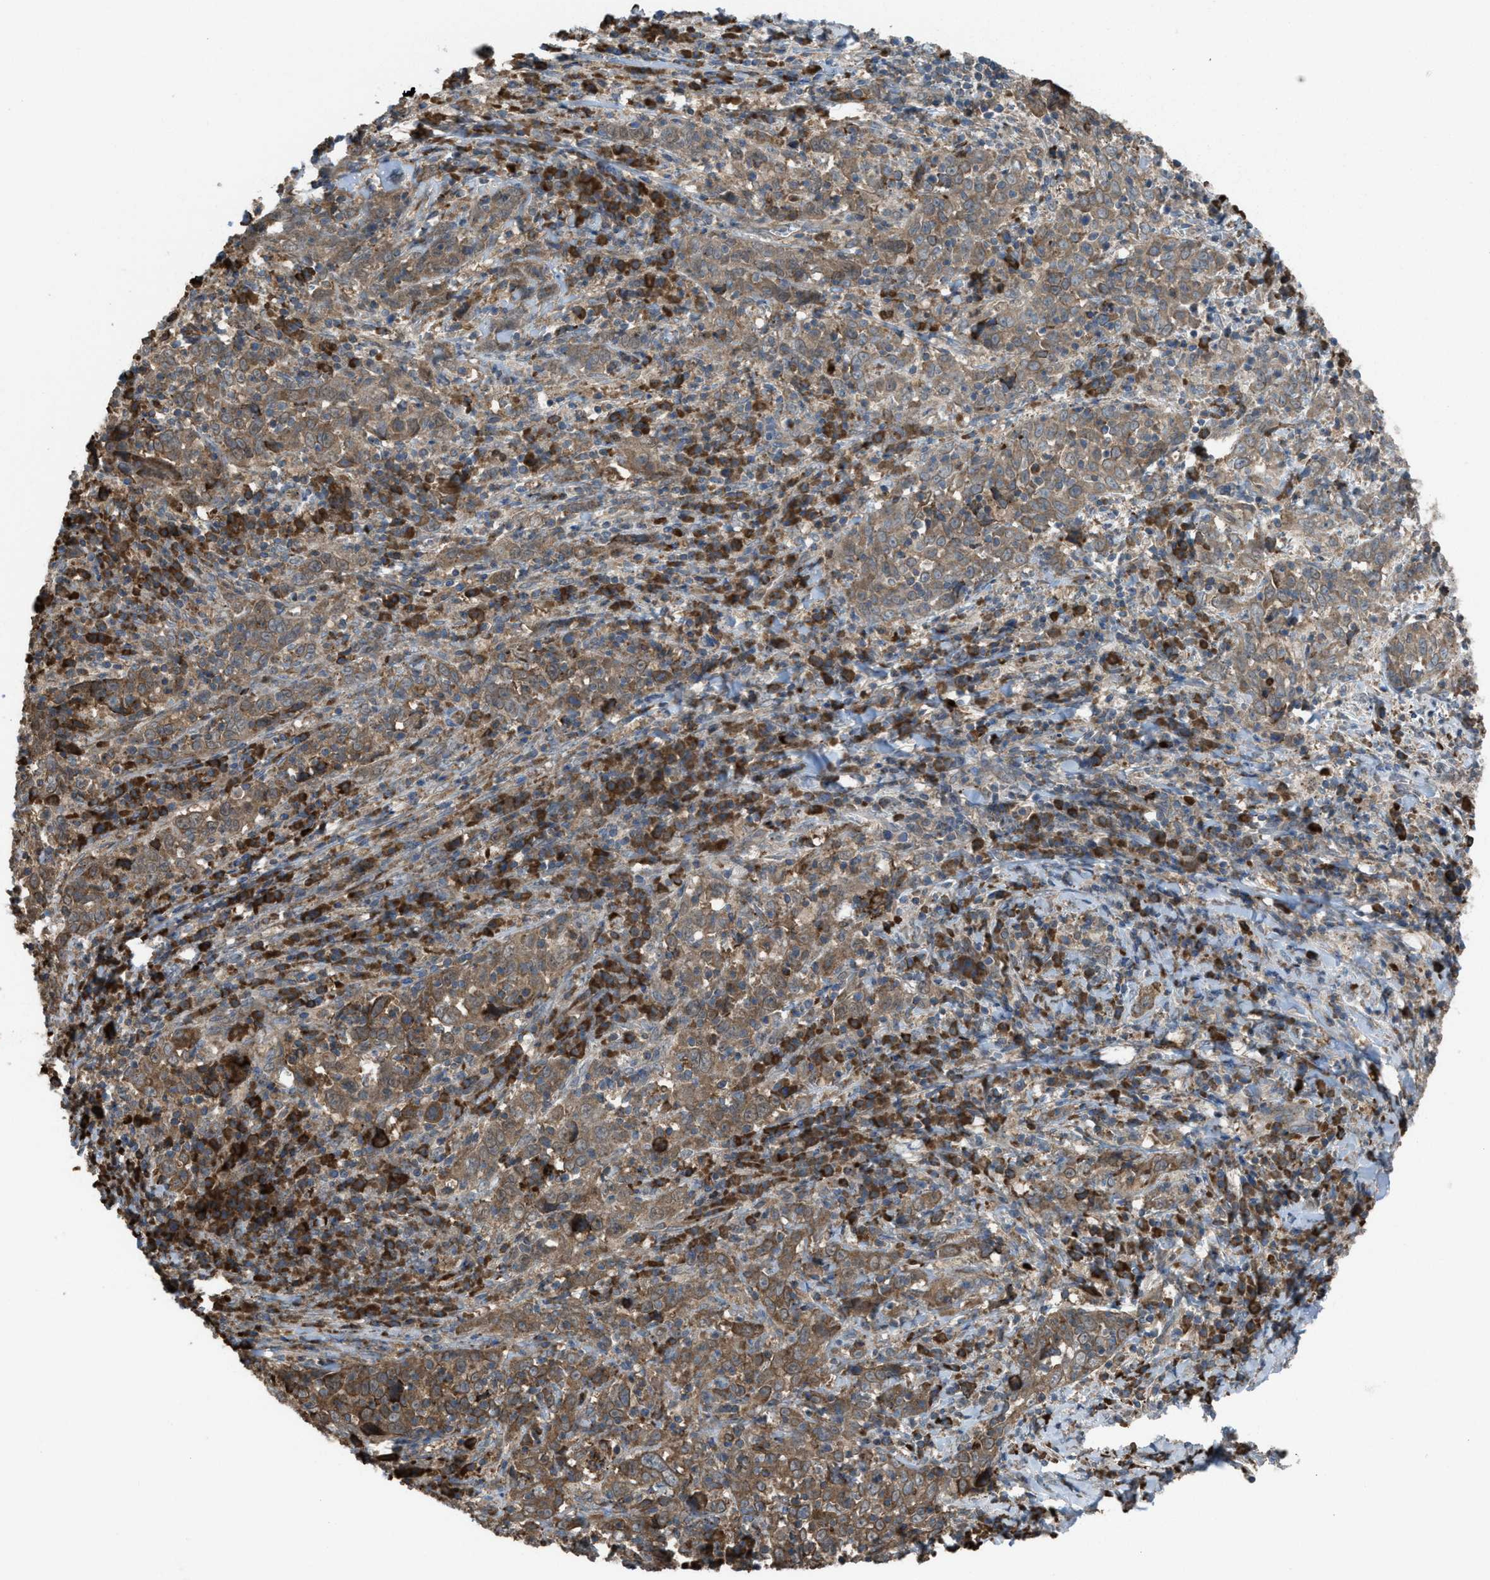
{"staining": {"intensity": "moderate", "quantity": ">75%", "location": "cytoplasmic/membranous"}, "tissue": "cervical cancer", "cell_type": "Tumor cells", "image_type": "cancer", "snomed": [{"axis": "morphology", "description": "Squamous cell carcinoma, NOS"}, {"axis": "topography", "description": "Cervix"}], "caption": "Immunohistochemistry (IHC) histopathology image of human squamous cell carcinoma (cervical) stained for a protein (brown), which displays medium levels of moderate cytoplasmic/membranous staining in approximately >75% of tumor cells.", "gene": "PLAA", "patient": {"sex": "female", "age": 46}}